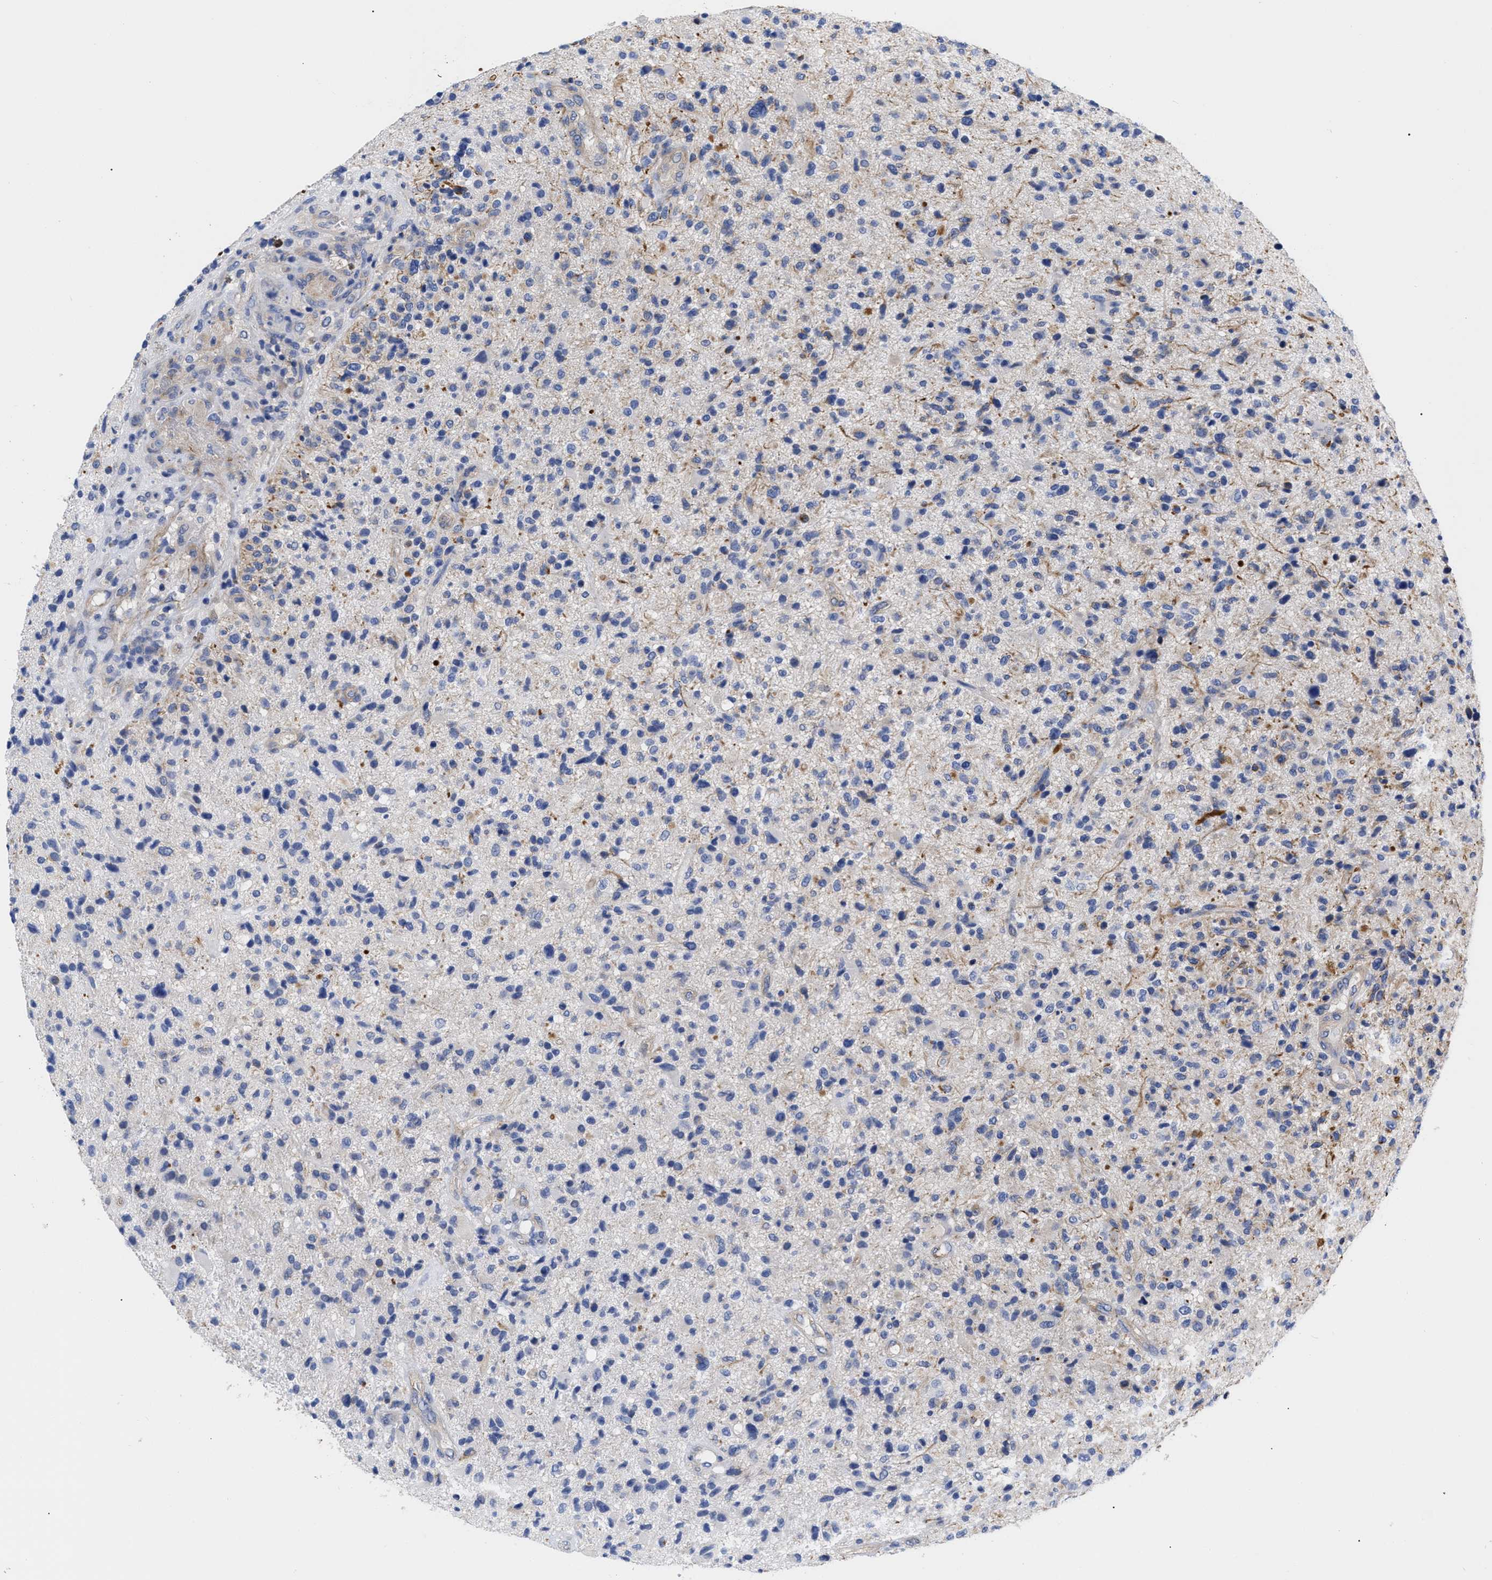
{"staining": {"intensity": "moderate", "quantity": "<25%", "location": "cytoplasmic/membranous"}, "tissue": "glioma", "cell_type": "Tumor cells", "image_type": "cancer", "snomed": [{"axis": "morphology", "description": "Glioma, malignant, High grade"}, {"axis": "topography", "description": "Brain"}], "caption": "Human malignant glioma (high-grade) stained with a brown dye shows moderate cytoplasmic/membranous positive staining in about <25% of tumor cells.", "gene": "IRAG2", "patient": {"sex": "male", "age": 72}}